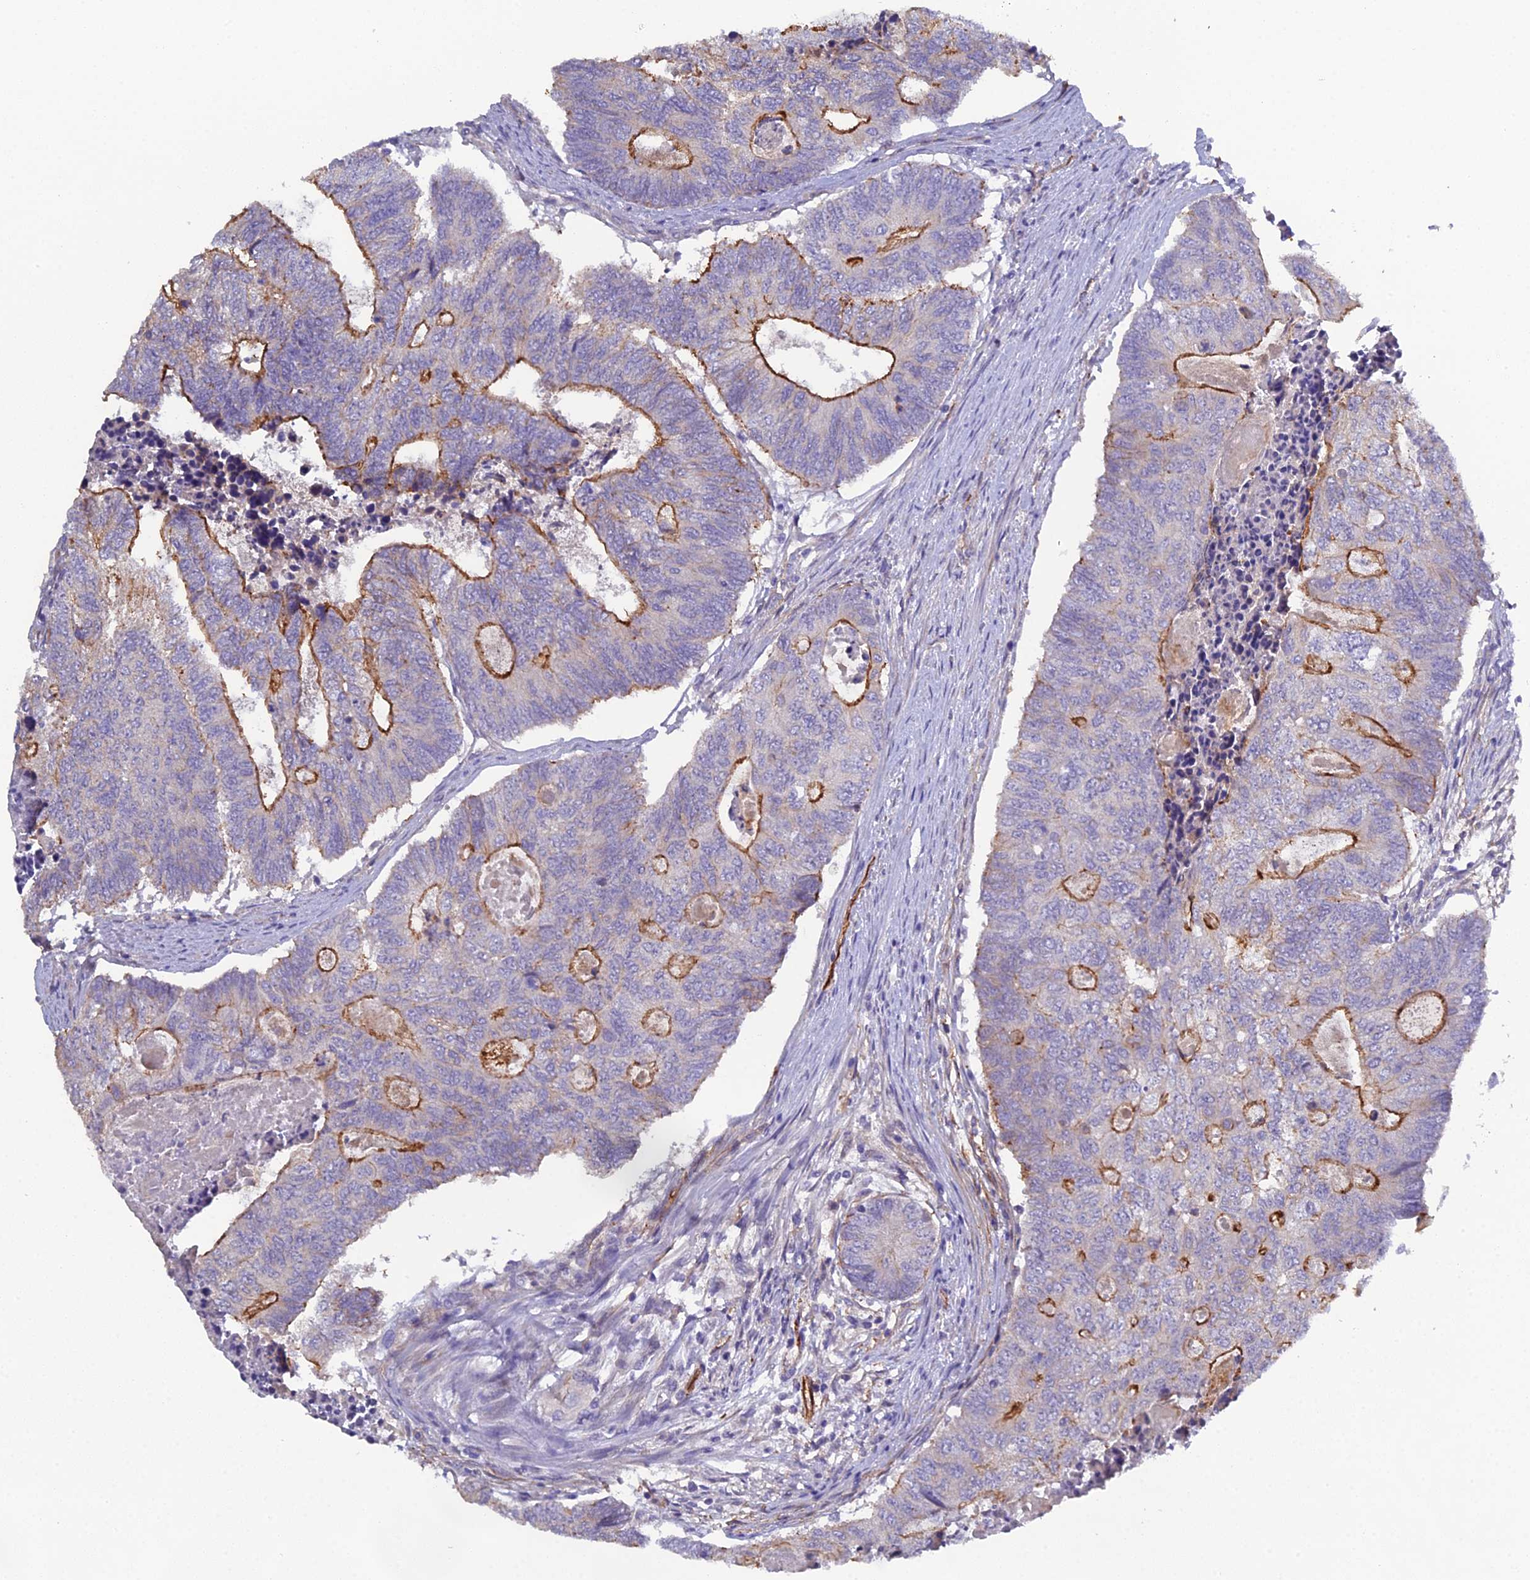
{"staining": {"intensity": "moderate", "quantity": "25%-75%", "location": "cytoplasmic/membranous"}, "tissue": "colorectal cancer", "cell_type": "Tumor cells", "image_type": "cancer", "snomed": [{"axis": "morphology", "description": "Adenocarcinoma, NOS"}, {"axis": "topography", "description": "Colon"}], "caption": "Adenocarcinoma (colorectal) stained with immunohistochemistry (IHC) shows moderate cytoplasmic/membranous staining in approximately 25%-75% of tumor cells. Nuclei are stained in blue.", "gene": "CFAP47", "patient": {"sex": "female", "age": 67}}